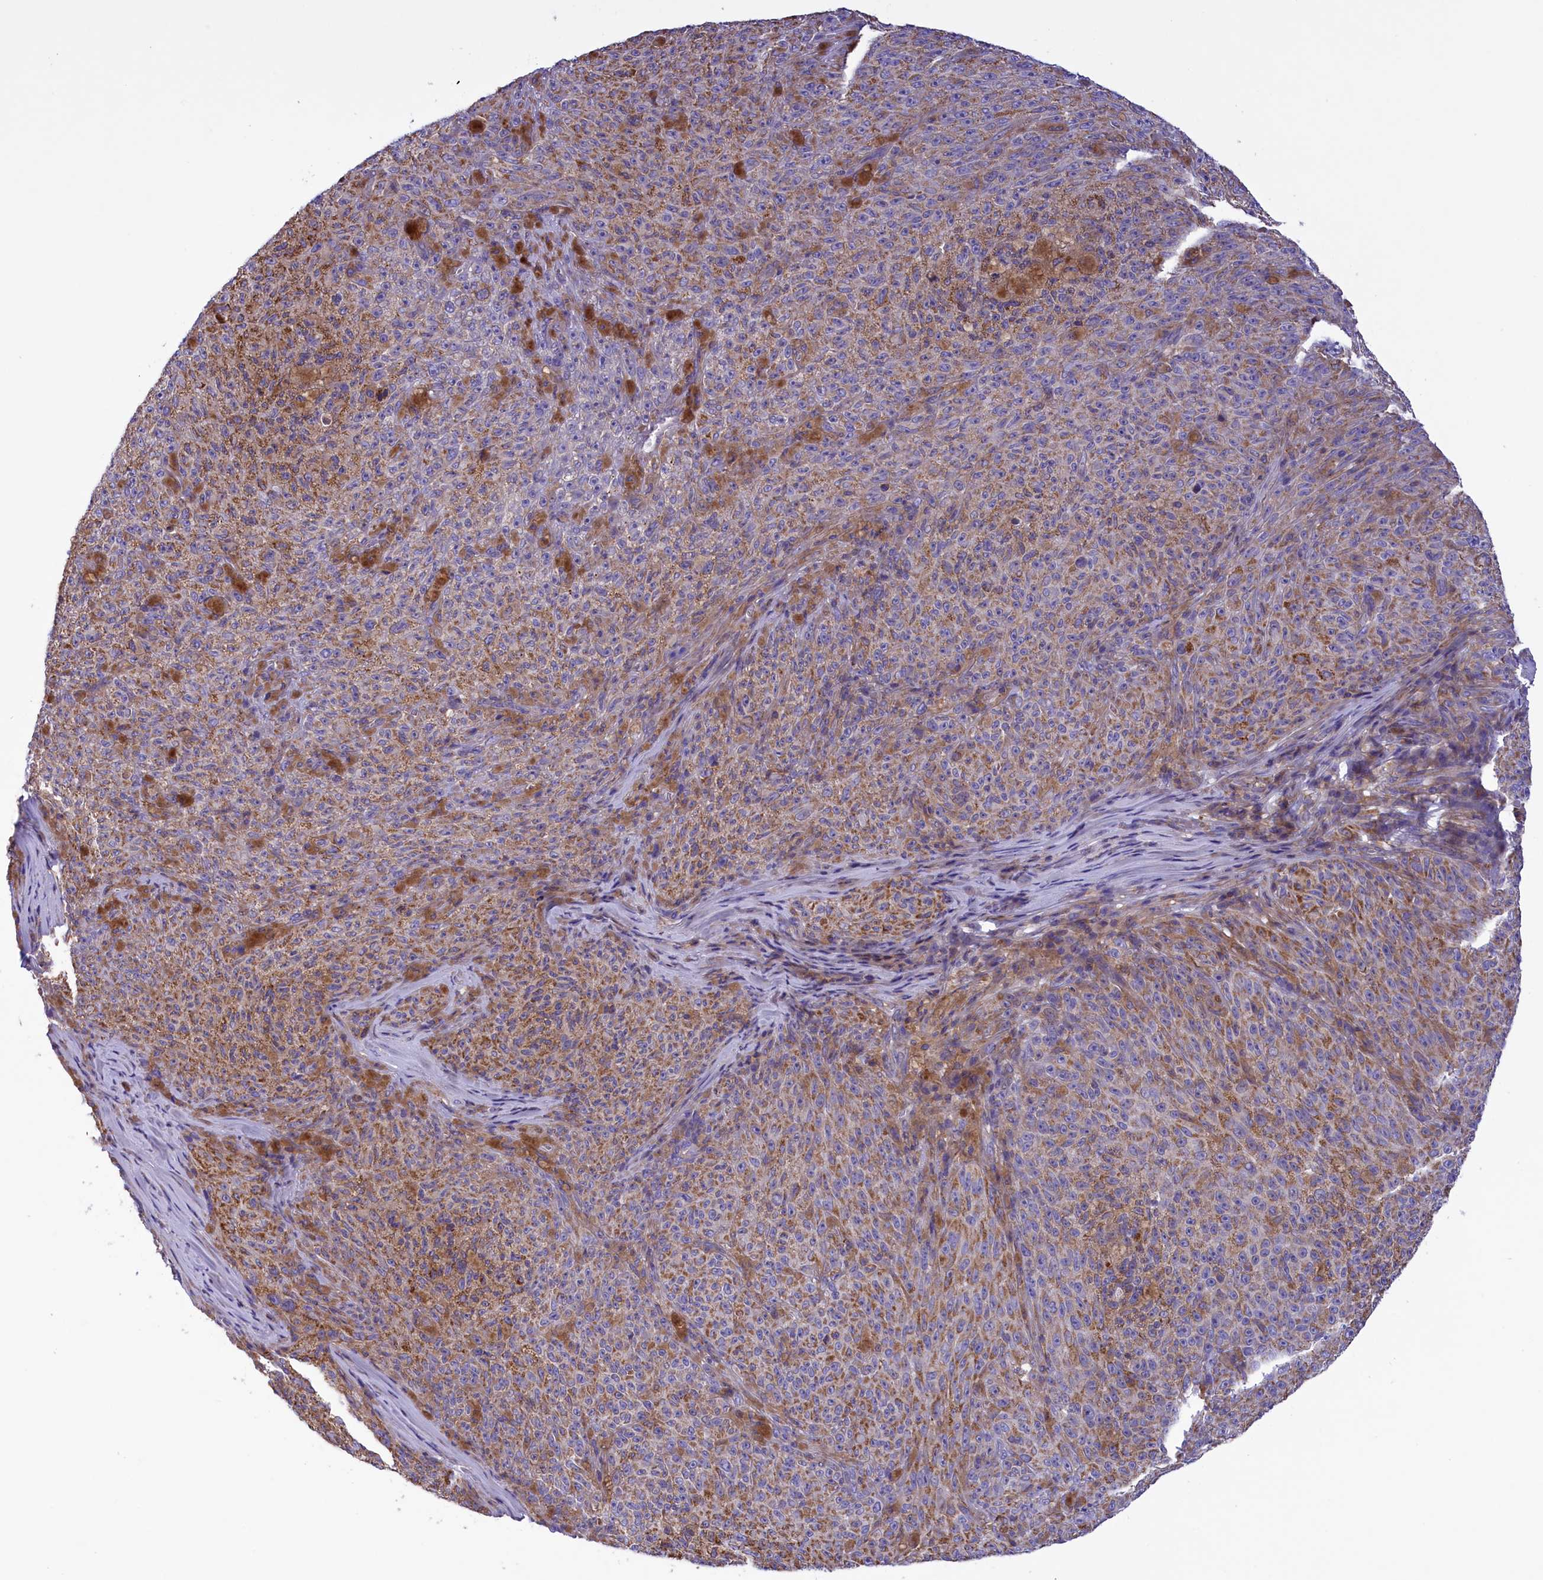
{"staining": {"intensity": "moderate", "quantity": ">75%", "location": "cytoplasmic/membranous"}, "tissue": "melanoma", "cell_type": "Tumor cells", "image_type": "cancer", "snomed": [{"axis": "morphology", "description": "Malignant melanoma, NOS"}, {"axis": "topography", "description": "Skin"}], "caption": "Moderate cytoplasmic/membranous protein staining is present in about >75% of tumor cells in melanoma. (IHC, brightfield microscopy, high magnification).", "gene": "CORO7-PAM16", "patient": {"sex": "female", "age": 82}}